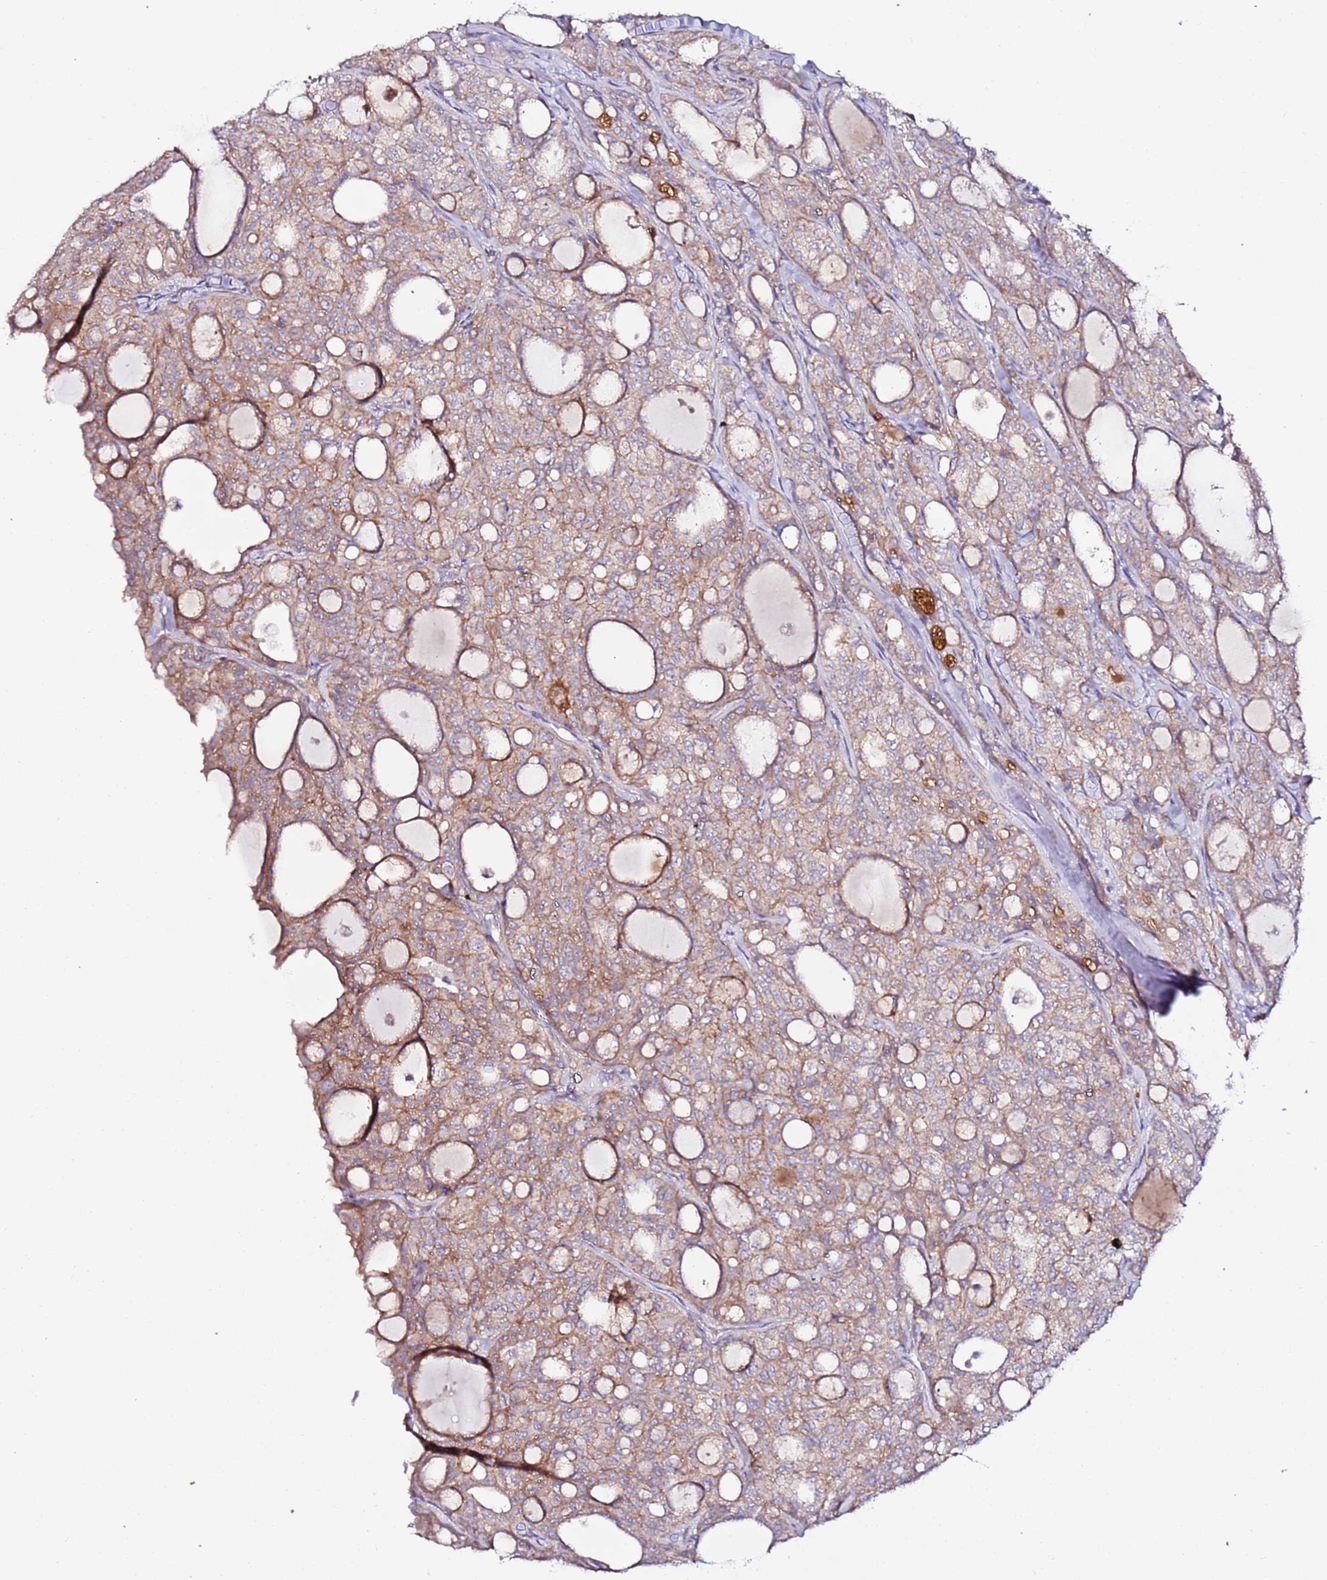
{"staining": {"intensity": "moderate", "quantity": ">75%", "location": "cytoplasmic/membranous"}, "tissue": "thyroid cancer", "cell_type": "Tumor cells", "image_type": "cancer", "snomed": [{"axis": "morphology", "description": "Follicular adenoma carcinoma, NOS"}, {"axis": "topography", "description": "Thyroid gland"}], "caption": "A brown stain labels moderate cytoplasmic/membranous expression of a protein in human thyroid follicular adenoma carcinoma tumor cells. (Stains: DAB (3,3'-diaminobenzidine) in brown, nuclei in blue, Microscopy: brightfield microscopy at high magnification).", "gene": "FLVCR1", "patient": {"sex": "male", "age": 75}}